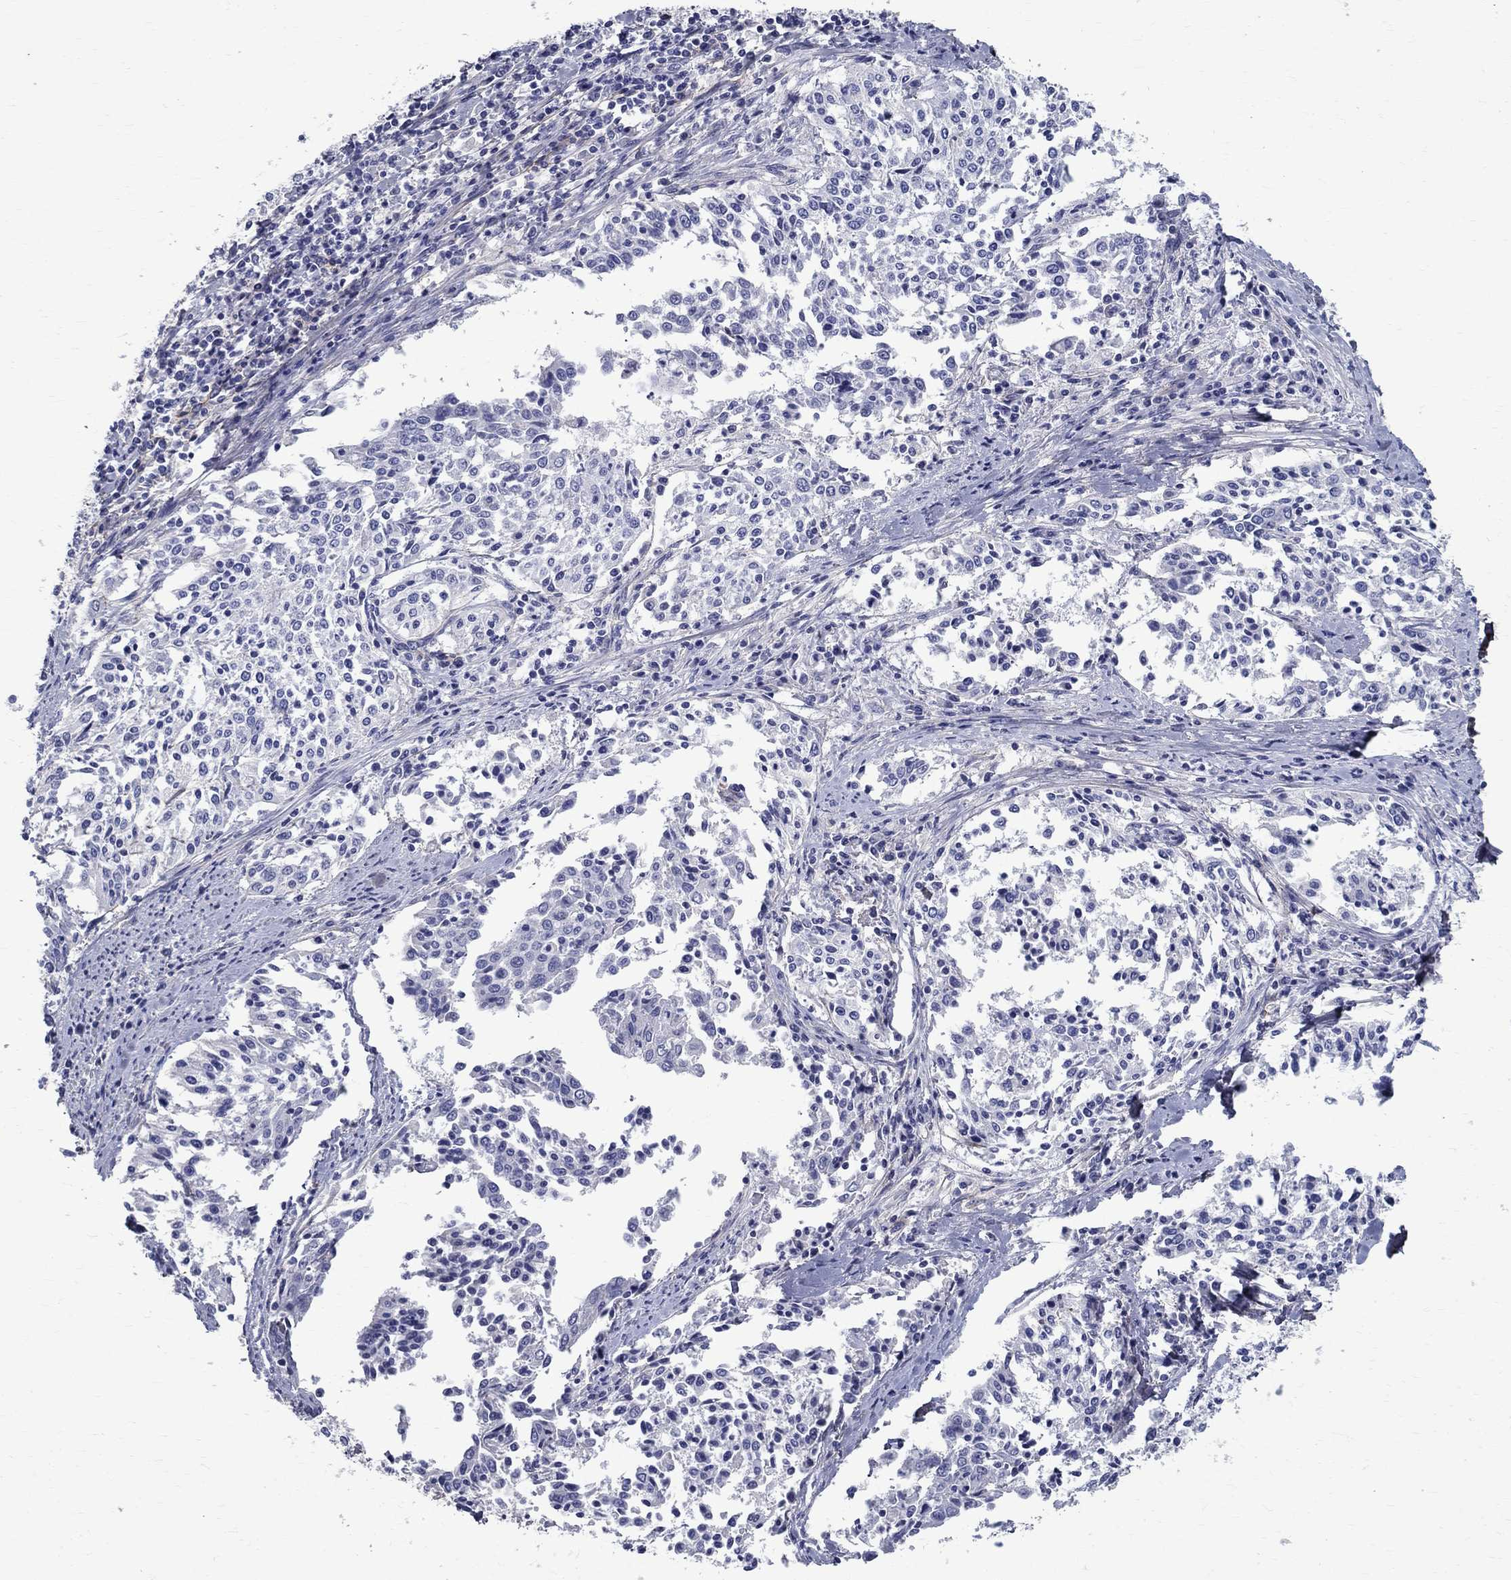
{"staining": {"intensity": "negative", "quantity": "none", "location": "none"}, "tissue": "cervical cancer", "cell_type": "Tumor cells", "image_type": "cancer", "snomed": [{"axis": "morphology", "description": "Squamous cell carcinoma, NOS"}, {"axis": "topography", "description": "Cervix"}], "caption": "Immunohistochemistry (IHC) photomicrograph of human cervical cancer stained for a protein (brown), which reveals no staining in tumor cells. (DAB (3,3'-diaminobenzidine) IHC with hematoxylin counter stain).", "gene": "ANXA10", "patient": {"sex": "female", "age": 41}}